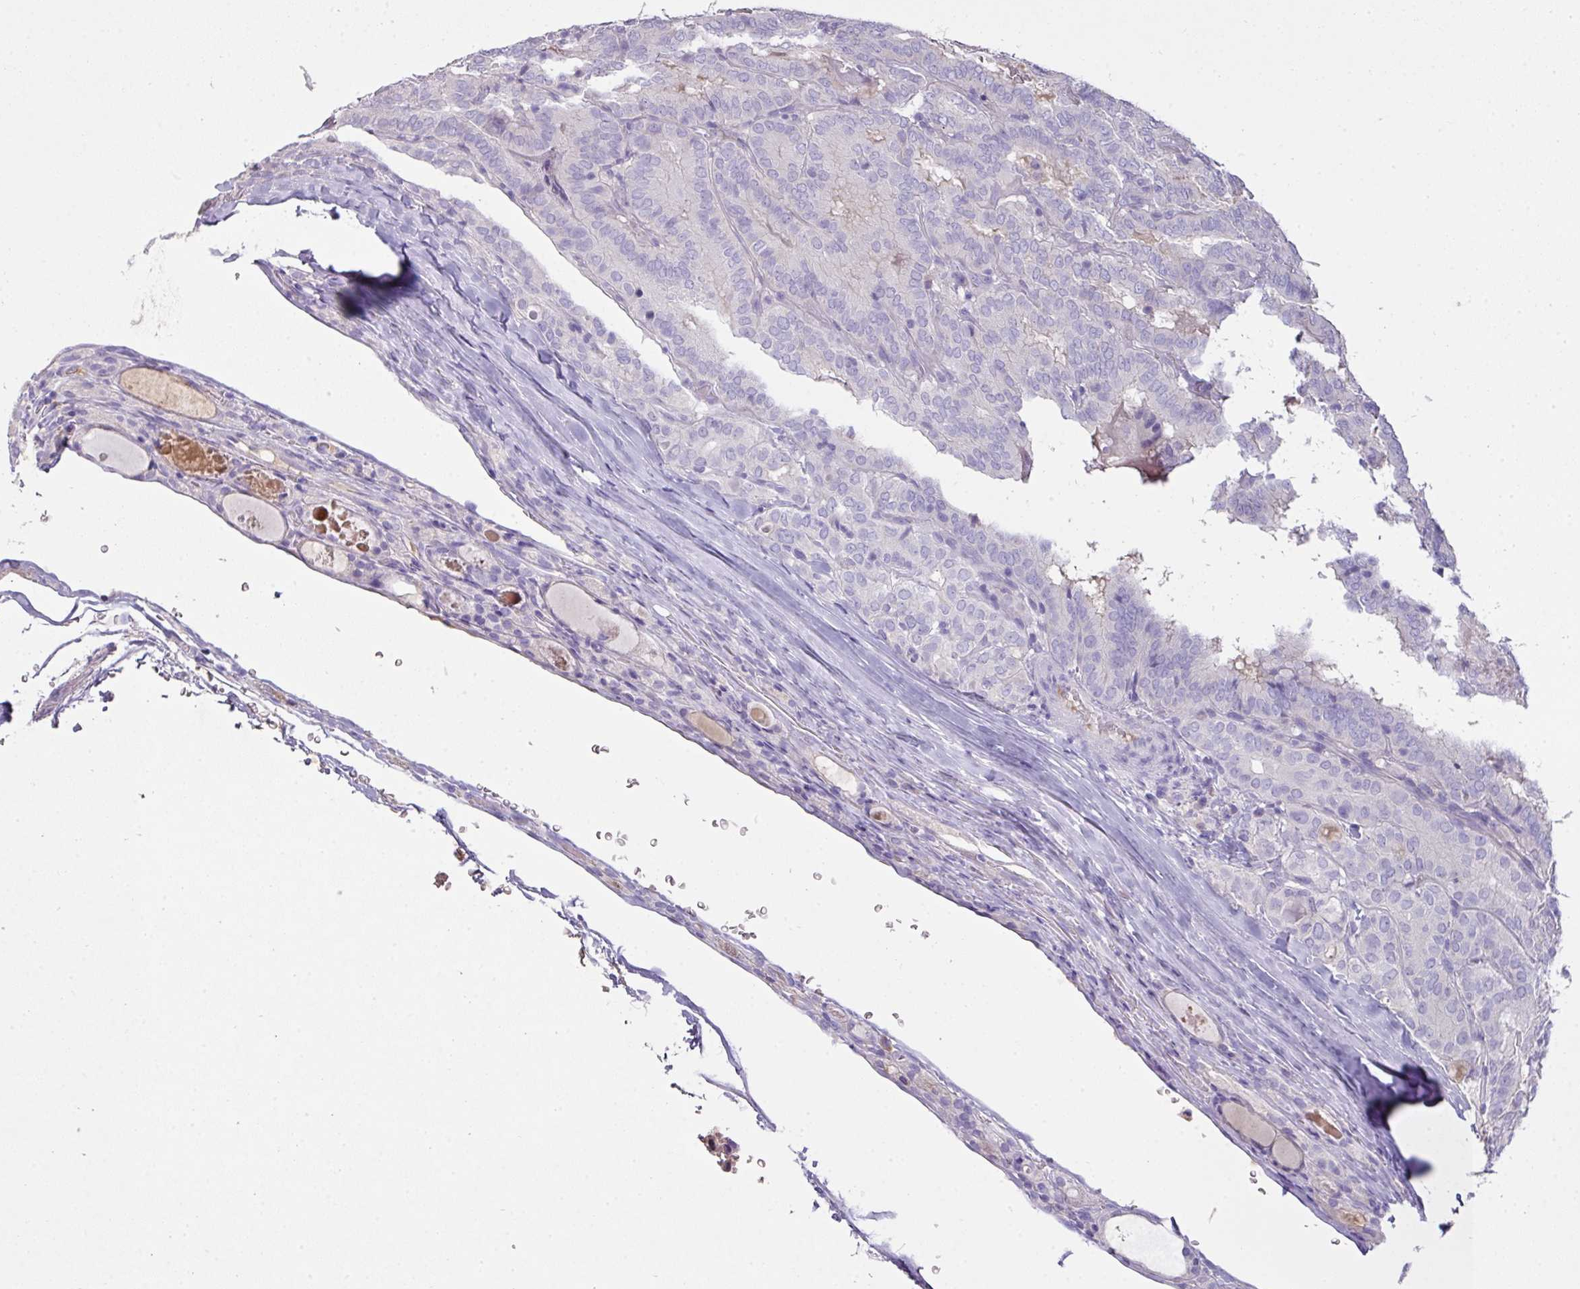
{"staining": {"intensity": "negative", "quantity": "none", "location": "none"}, "tissue": "thyroid cancer", "cell_type": "Tumor cells", "image_type": "cancer", "snomed": [{"axis": "morphology", "description": "Papillary adenocarcinoma, NOS"}, {"axis": "topography", "description": "Thyroid gland"}], "caption": "Tumor cells show no significant expression in papillary adenocarcinoma (thyroid).", "gene": "OR6C6", "patient": {"sex": "female", "age": 72}}